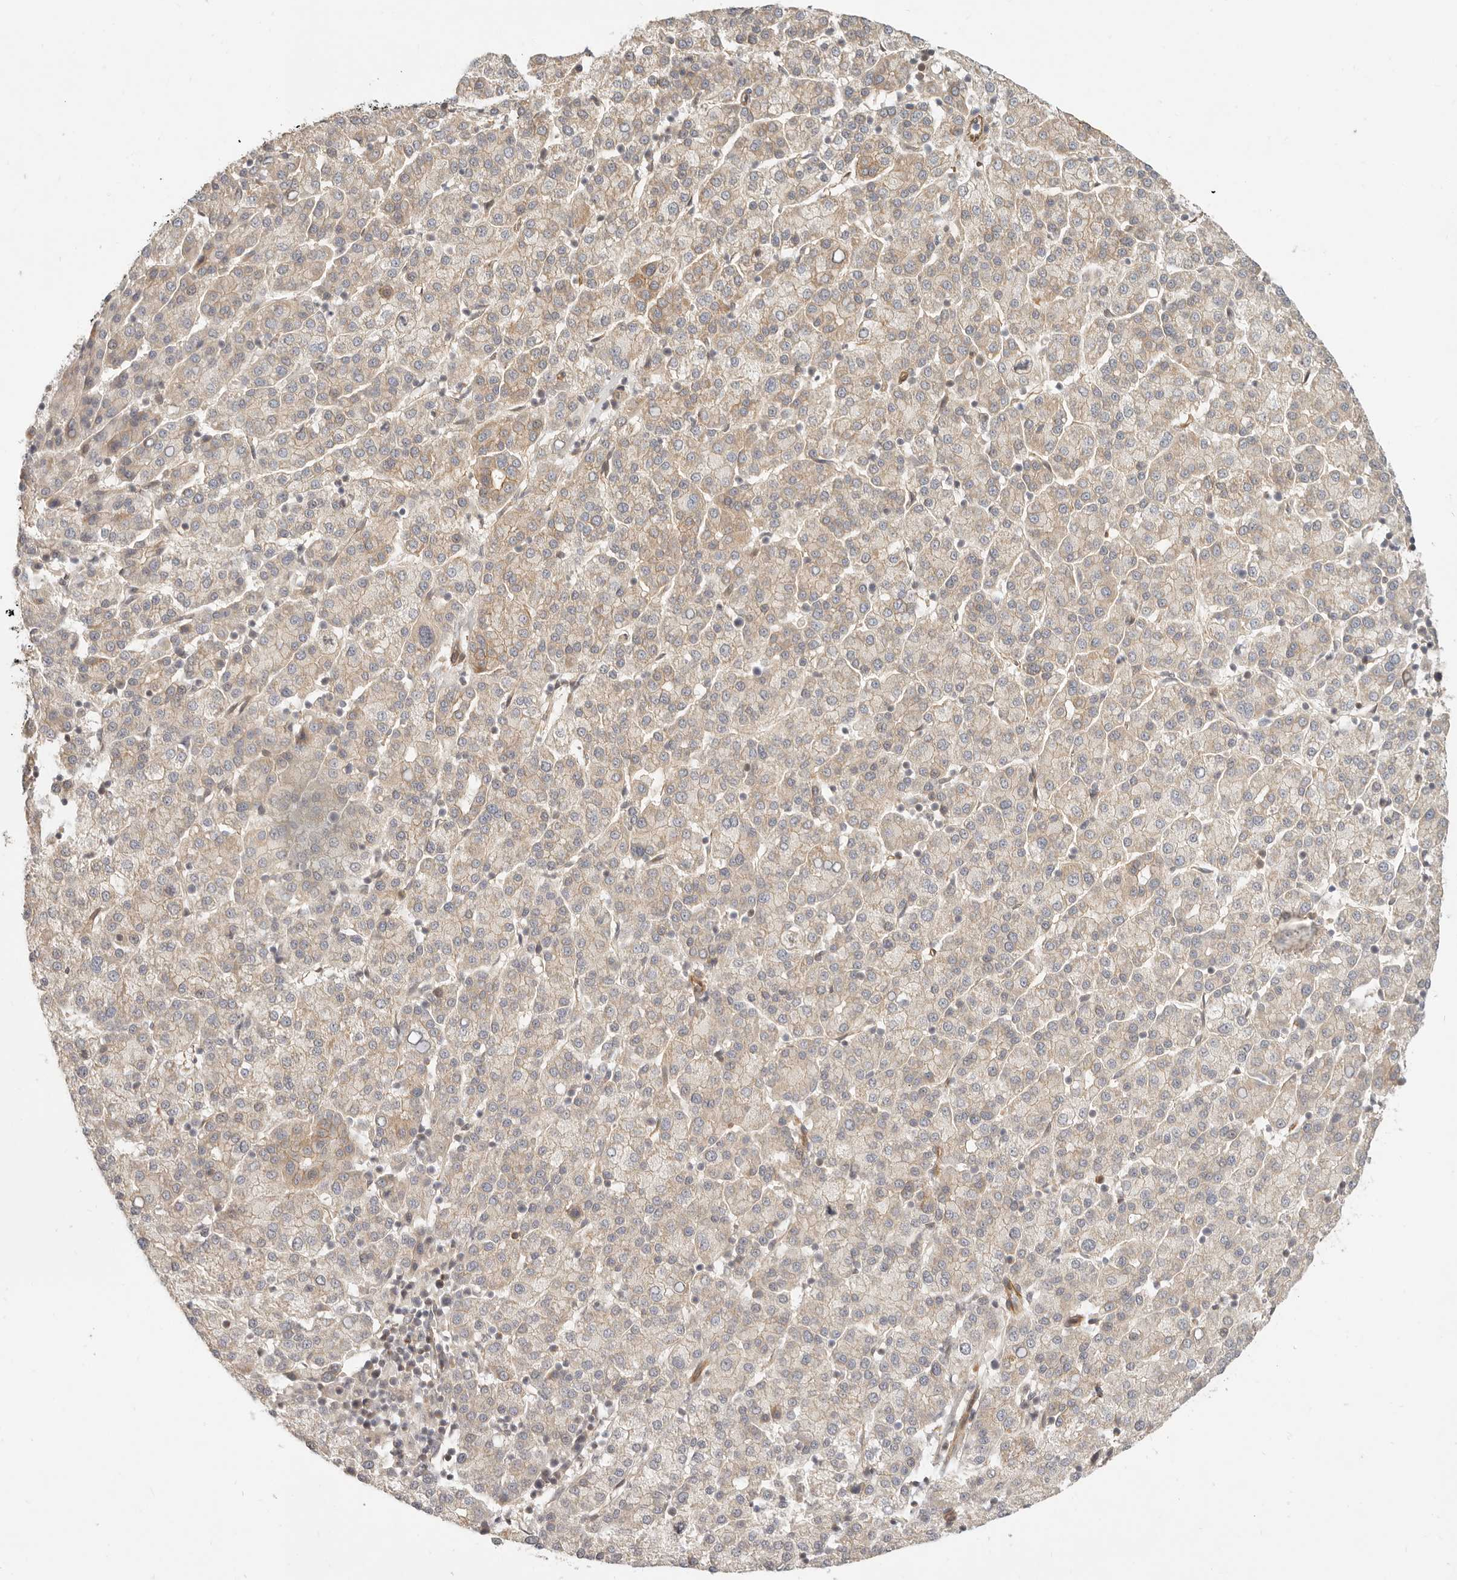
{"staining": {"intensity": "weak", "quantity": "<25%", "location": "cytoplasmic/membranous"}, "tissue": "liver cancer", "cell_type": "Tumor cells", "image_type": "cancer", "snomed": [{"axis": "morphology", "description": "Carcinoma, Hepatocellular, NOS"}, {"axis": "topography", "description": "Liver"}], "caption": "Liver hepatocellular carcinoma stained for a protein using immunohistochemistry (IHC) reveals no staining tumor cells.", "gene": "UFSP1", "patient": {"sex": "female", "age": 58}}